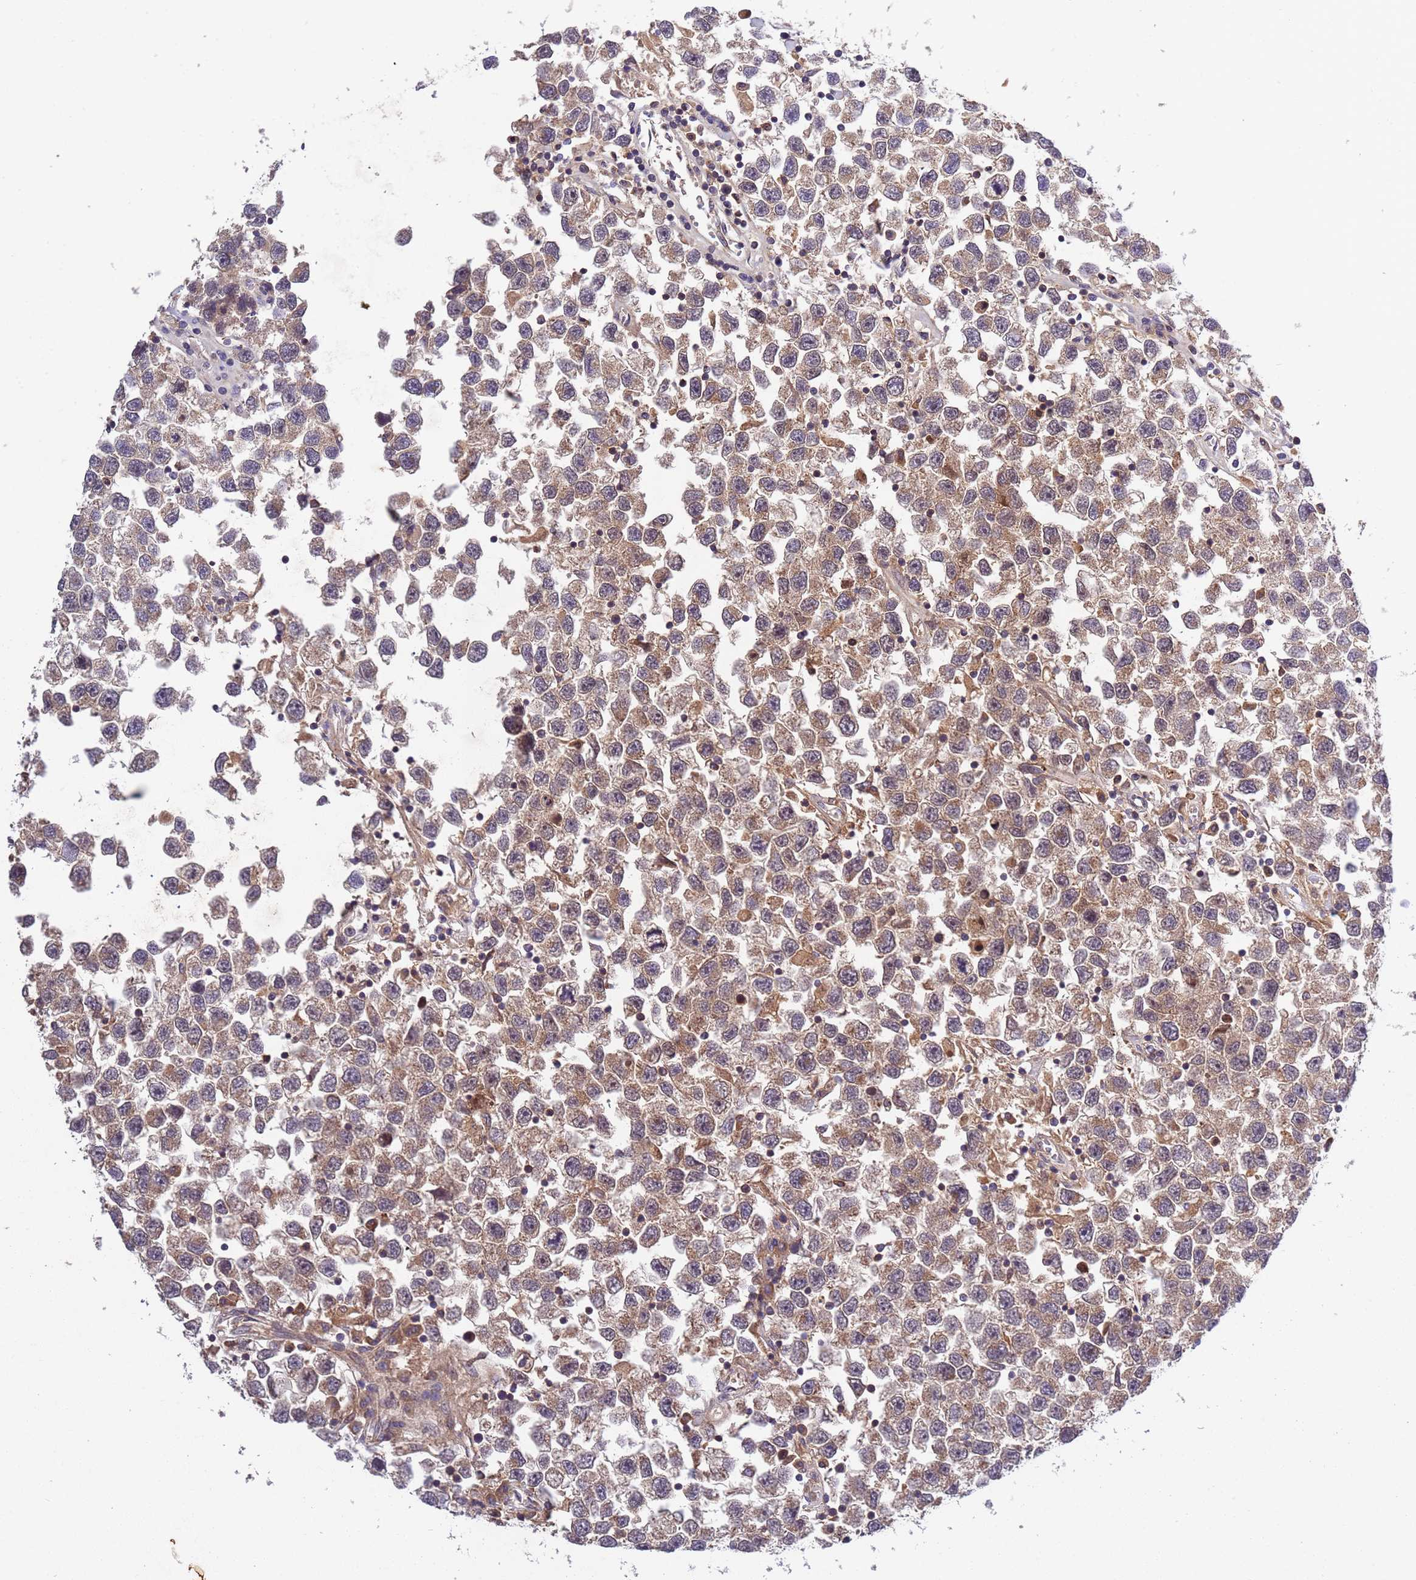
{"staining": {"intensity": "moderate", "quantity": ">75%", "location": "cytoplasmic/membranous"}, "tissue": "testis cancer", "cell_type": "Tumor cells", "image_type": "cancer", "snomed": [{"axis": "morphology", "description": "Seminoma, NOS"}, {"axis": "topography", "description": "Testis"}], "caption": "Human testis seminoma stained with a brown dye reveals moderate cytoplasmic/membranous positive expression in approximately >75% of tumor cells.", "gene": "PARP16", "patient": {"sex": "male", "age": 26}}